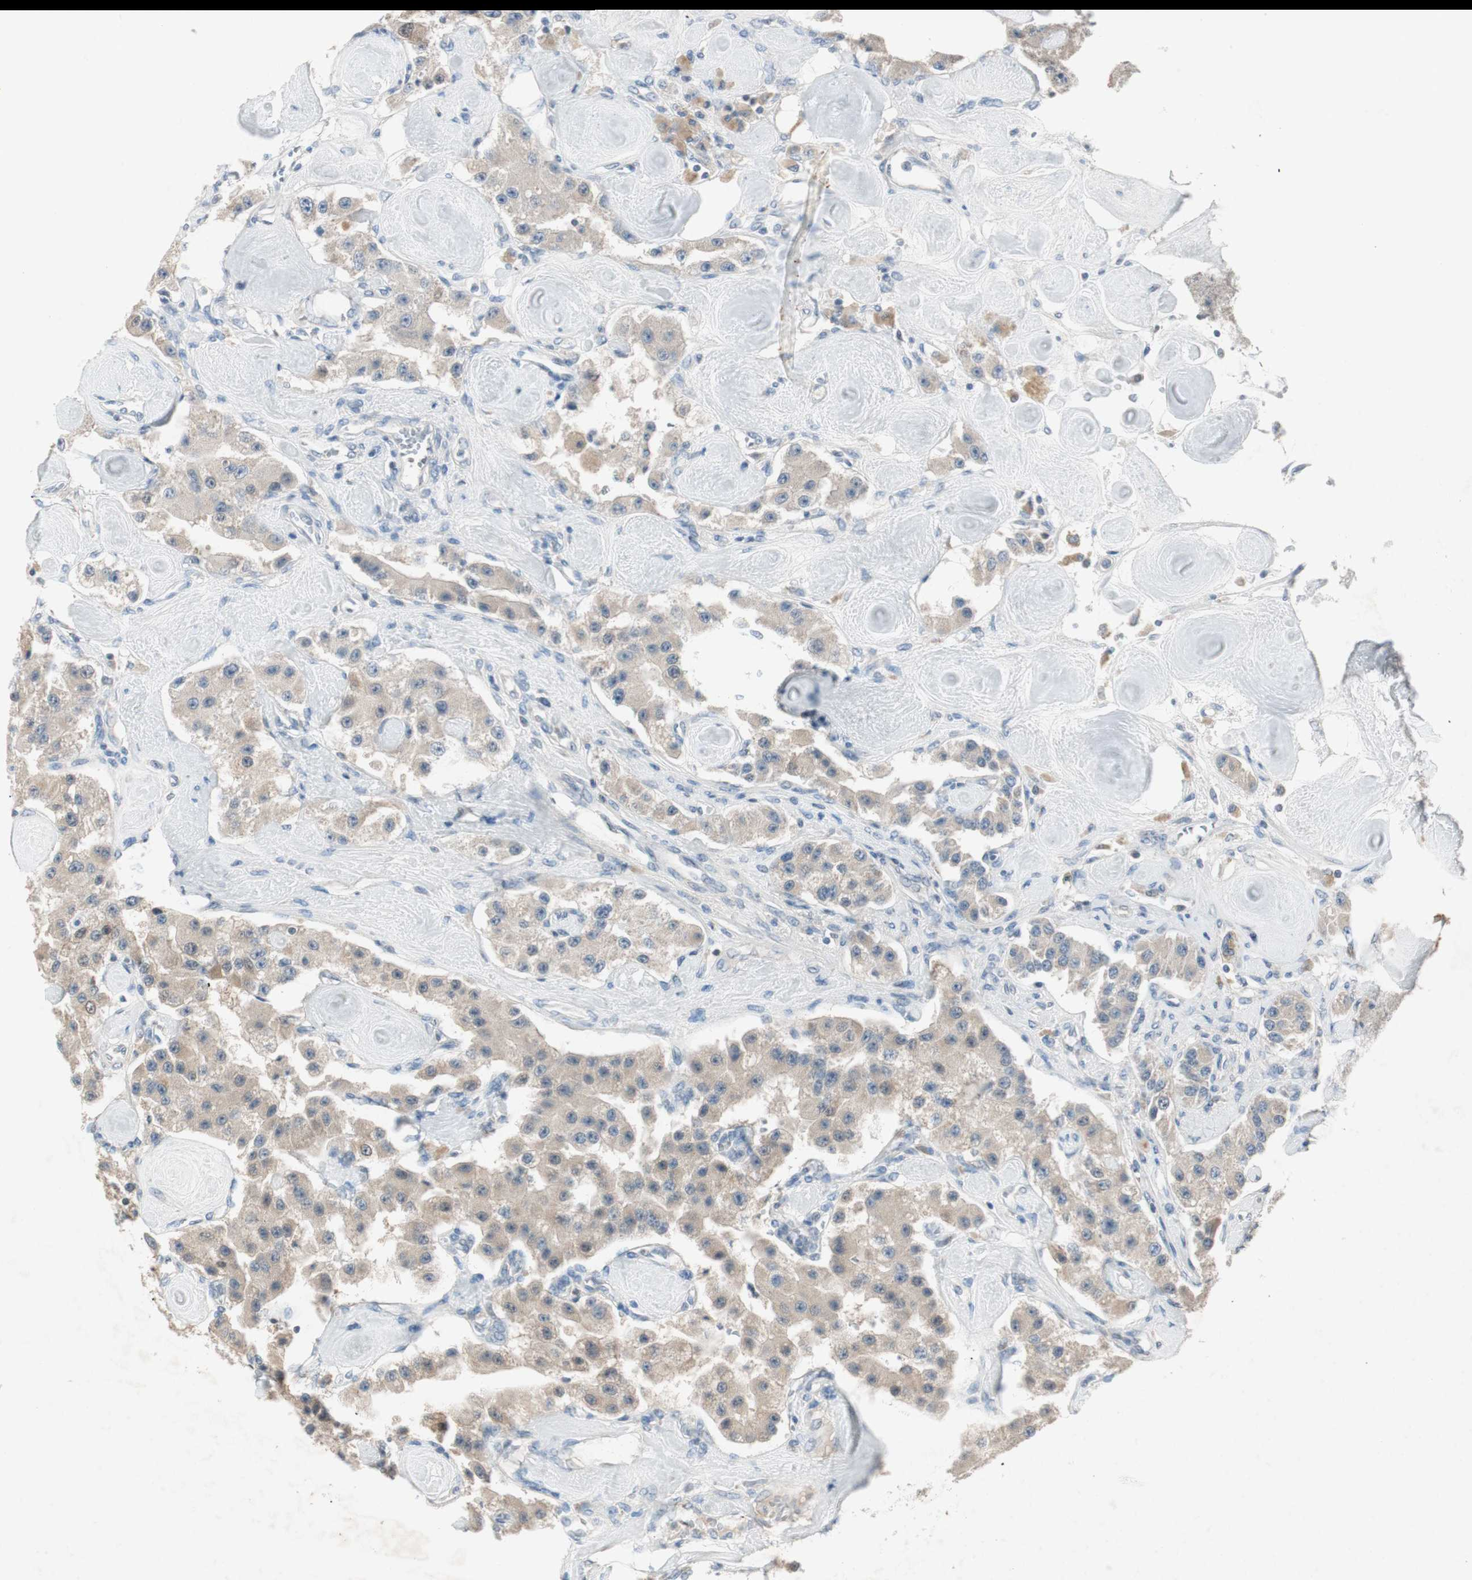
{"staining": {"intensity": "weak", "quantity": ">75%", "location": "cytoplasmic/membranous"}, "tissue": "carcinoid", "cell_type": "Tumor cells", "image_type": "cancer", "snomed": [{"axis": "morphology", "description": "Carcinoid, malignant, NOS"}, {"axis": "topography", "description": "Pancreas"}], "caption": "Malignant carcinoid stained with a protein marker shows weak staining in tumor cells.", "gene": "KHK", "patient": {"sex": "male", "age": 41}}